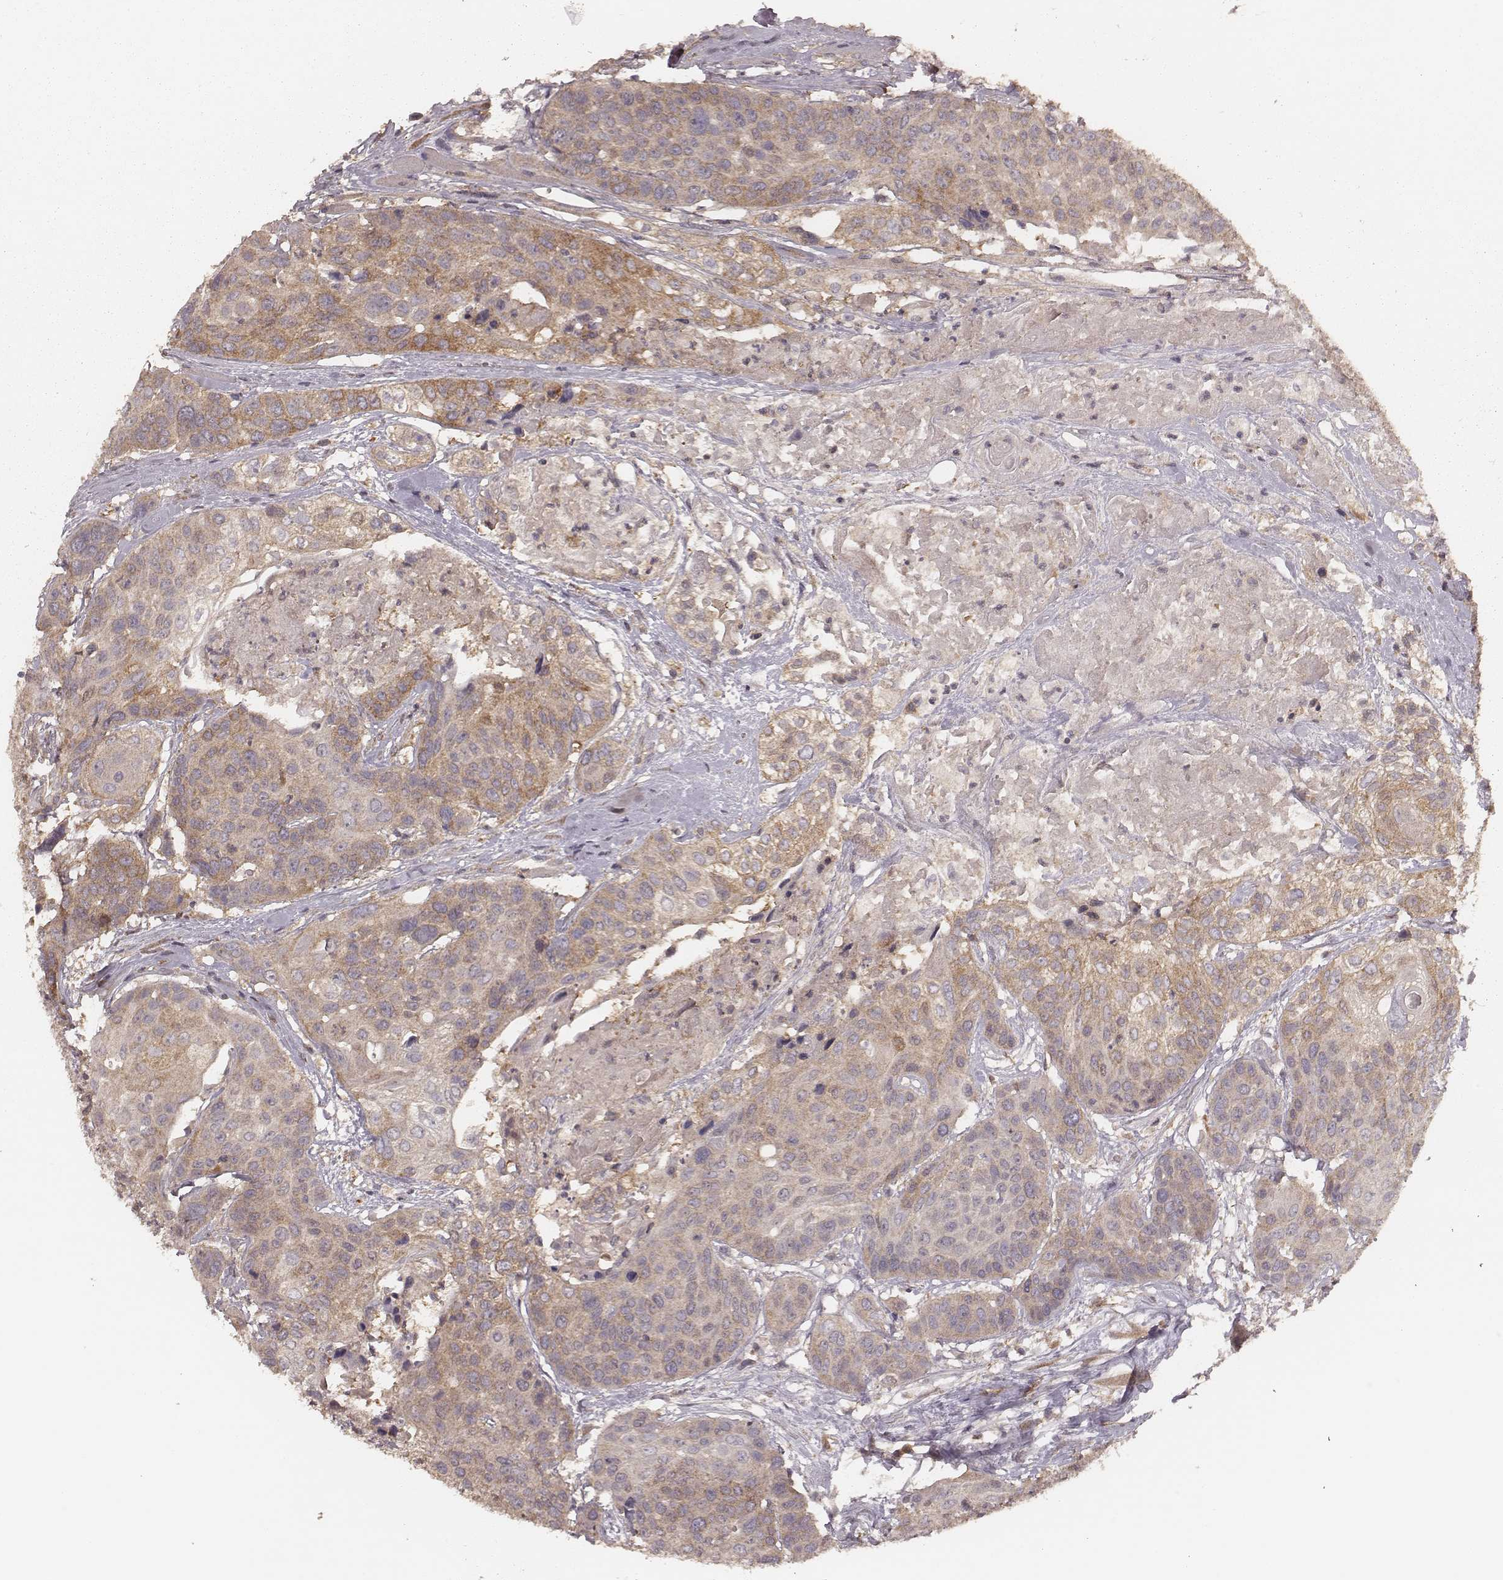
{"staining": {"intensity": "weak", "quantity": "25%-75%", "location": "cytoplasmic/membranous"}, "tissue": "head and neck cancer", "cell_type": "Tumor cells", "image_type": "cancer", "snomed": [{"axis": "morphology", "description": "Squamous cell carcinoma, NOS"}, {"axis": "topography", "description": "Oral tissue"}, {"axis": "topography", "description": "Head-Neck"}], "caption": "Head and neck cancer tissue reveals weak cytoplasmic/membranous positivity in approximately 25%-75% of tumor cells, visualized by immunohistochemistry.", "gene": "CARS1", "patient": {"sex": "male", "age": 56}}